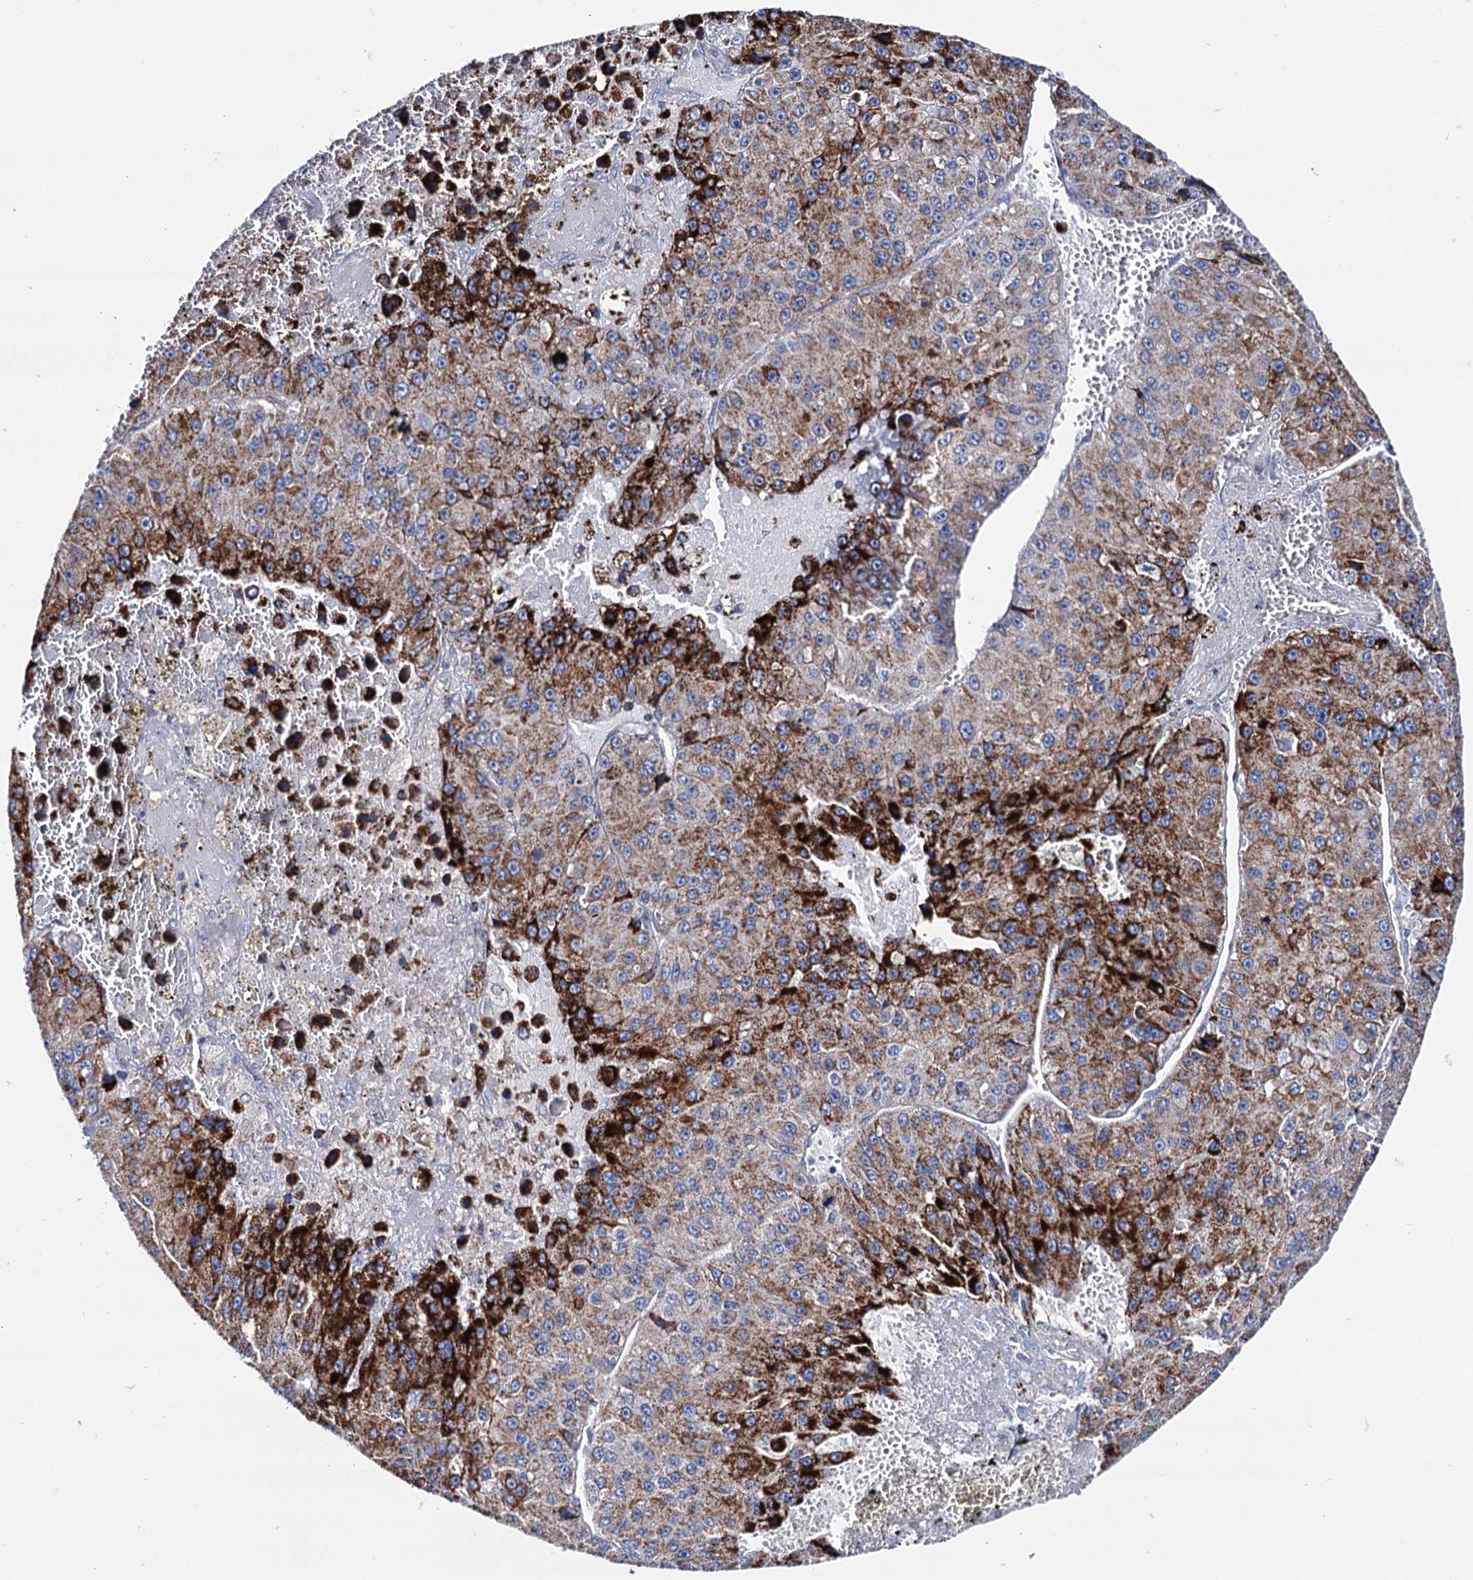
{"staining": {"intensity": "strong", "quantity": "25%-75%", "location": "cytoplasmic/membranous"}, "tissue": "liver cancer", "cell_type": "Tumor cells", "image_type": "cancer", "snomed": [{"axis": "morphology", "description": "Carcinoma, Hepatocellular, NOS"}, {"axis": "topography", "description": "Liver"}], "caption": "Strong cytoplasmic/membranous protein staining is appreciated in about 25%-75% of tumor cells in hepatocellular carcinoma (liver). The protein of interest is stained brown, and the nuclei are stained in blue (DAB (3,3'-diaminobenzidine) IHC with brightfield microscopy, high magnification).", "gene": "UBASH3B", "patient": {"sex": "female", "age": 73}}